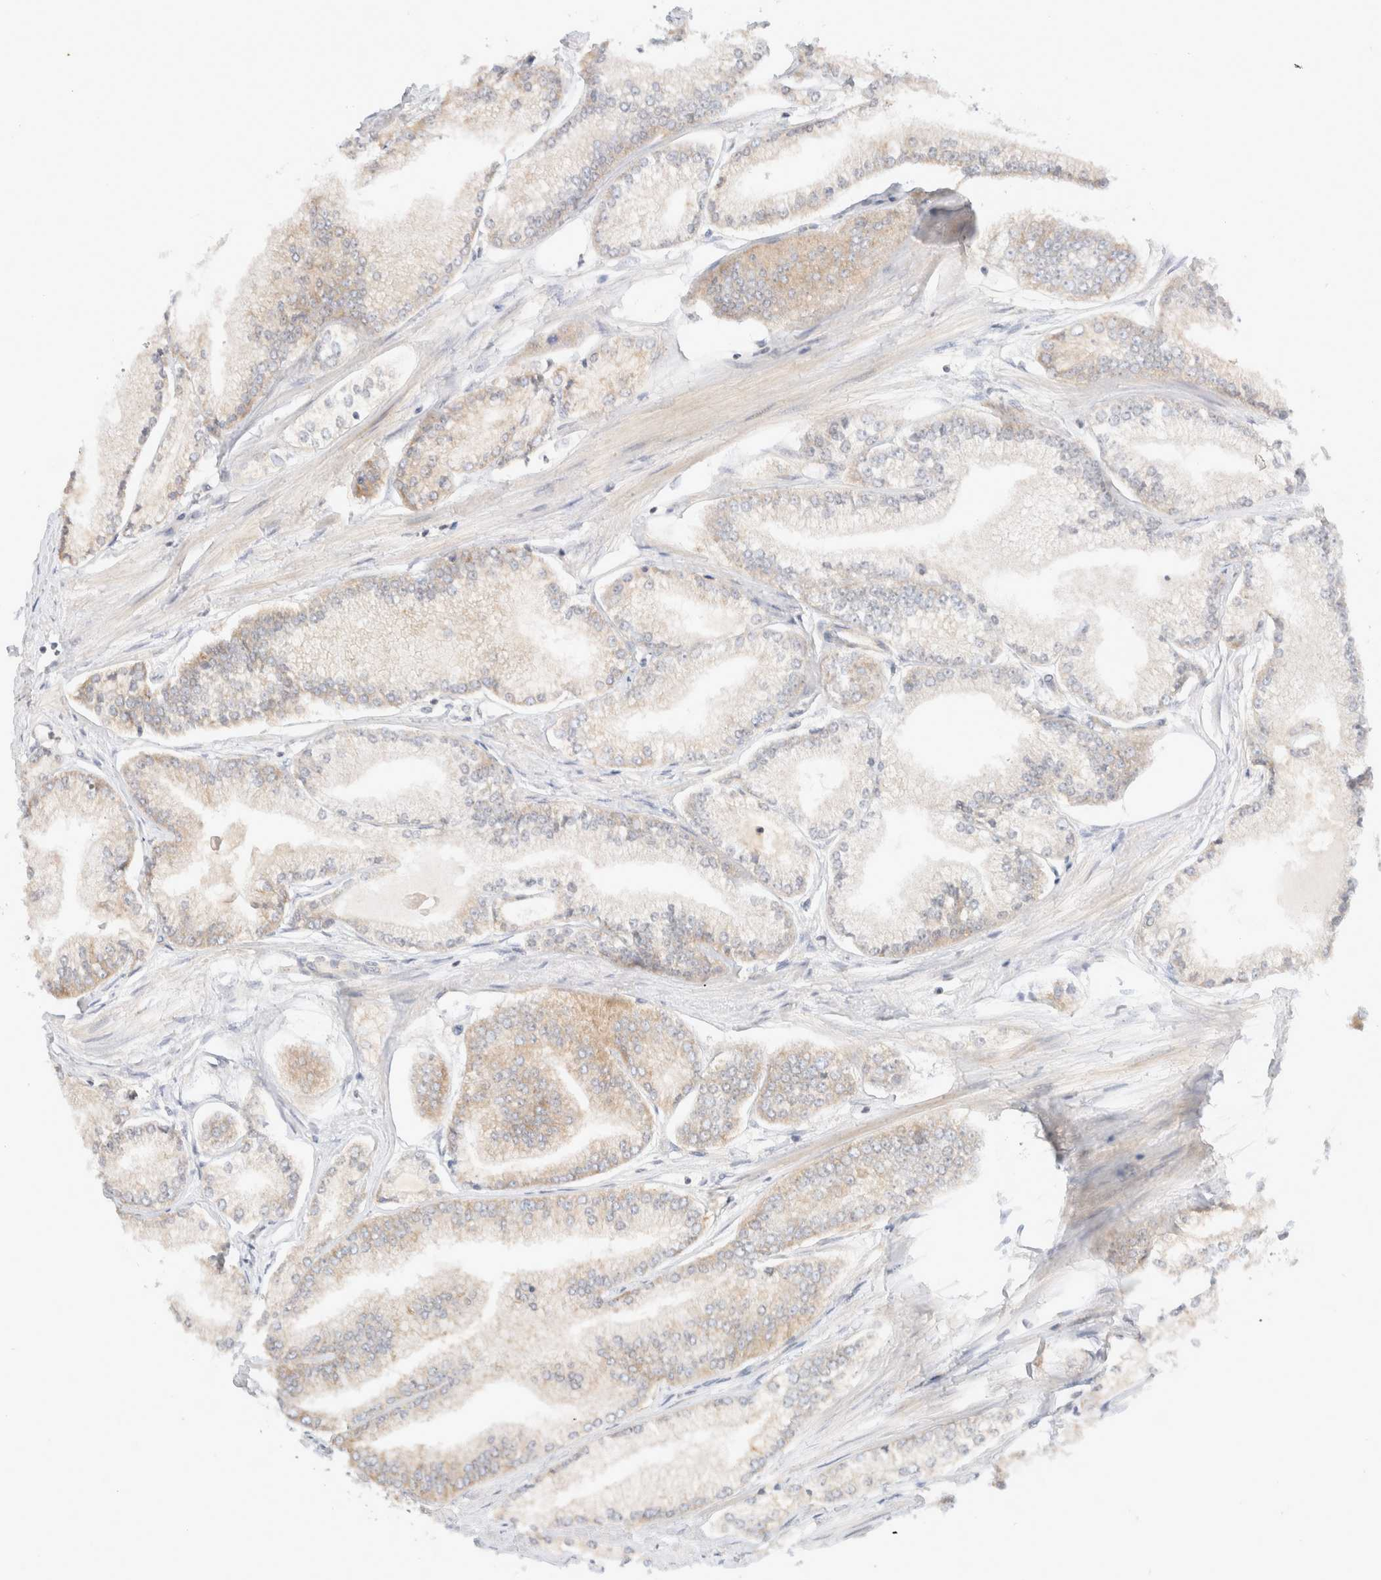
{"staining": {"intensity": "weak", "quantity": "25%-75%", "location": "cytoplasmic/membranous"}, "tissue": "prostate cancer", "cell_type": "Tumor cells", "image_type": "cancer", "snomed": [{"axis": "morphology", "description": "Adenocarcinoma, Low grade"}, {"axis": "topography", "description": "Prostate"}], "caption": "This image reveals immunohistochemistry staining of human prostate adenocarcinoma (low-grade), with low weak cytoplasmic/membranous positivity in approximately 25%-75% of tumor cells.", "gene": "MARK3", "patient": {"sex": "male", "age": 52}}